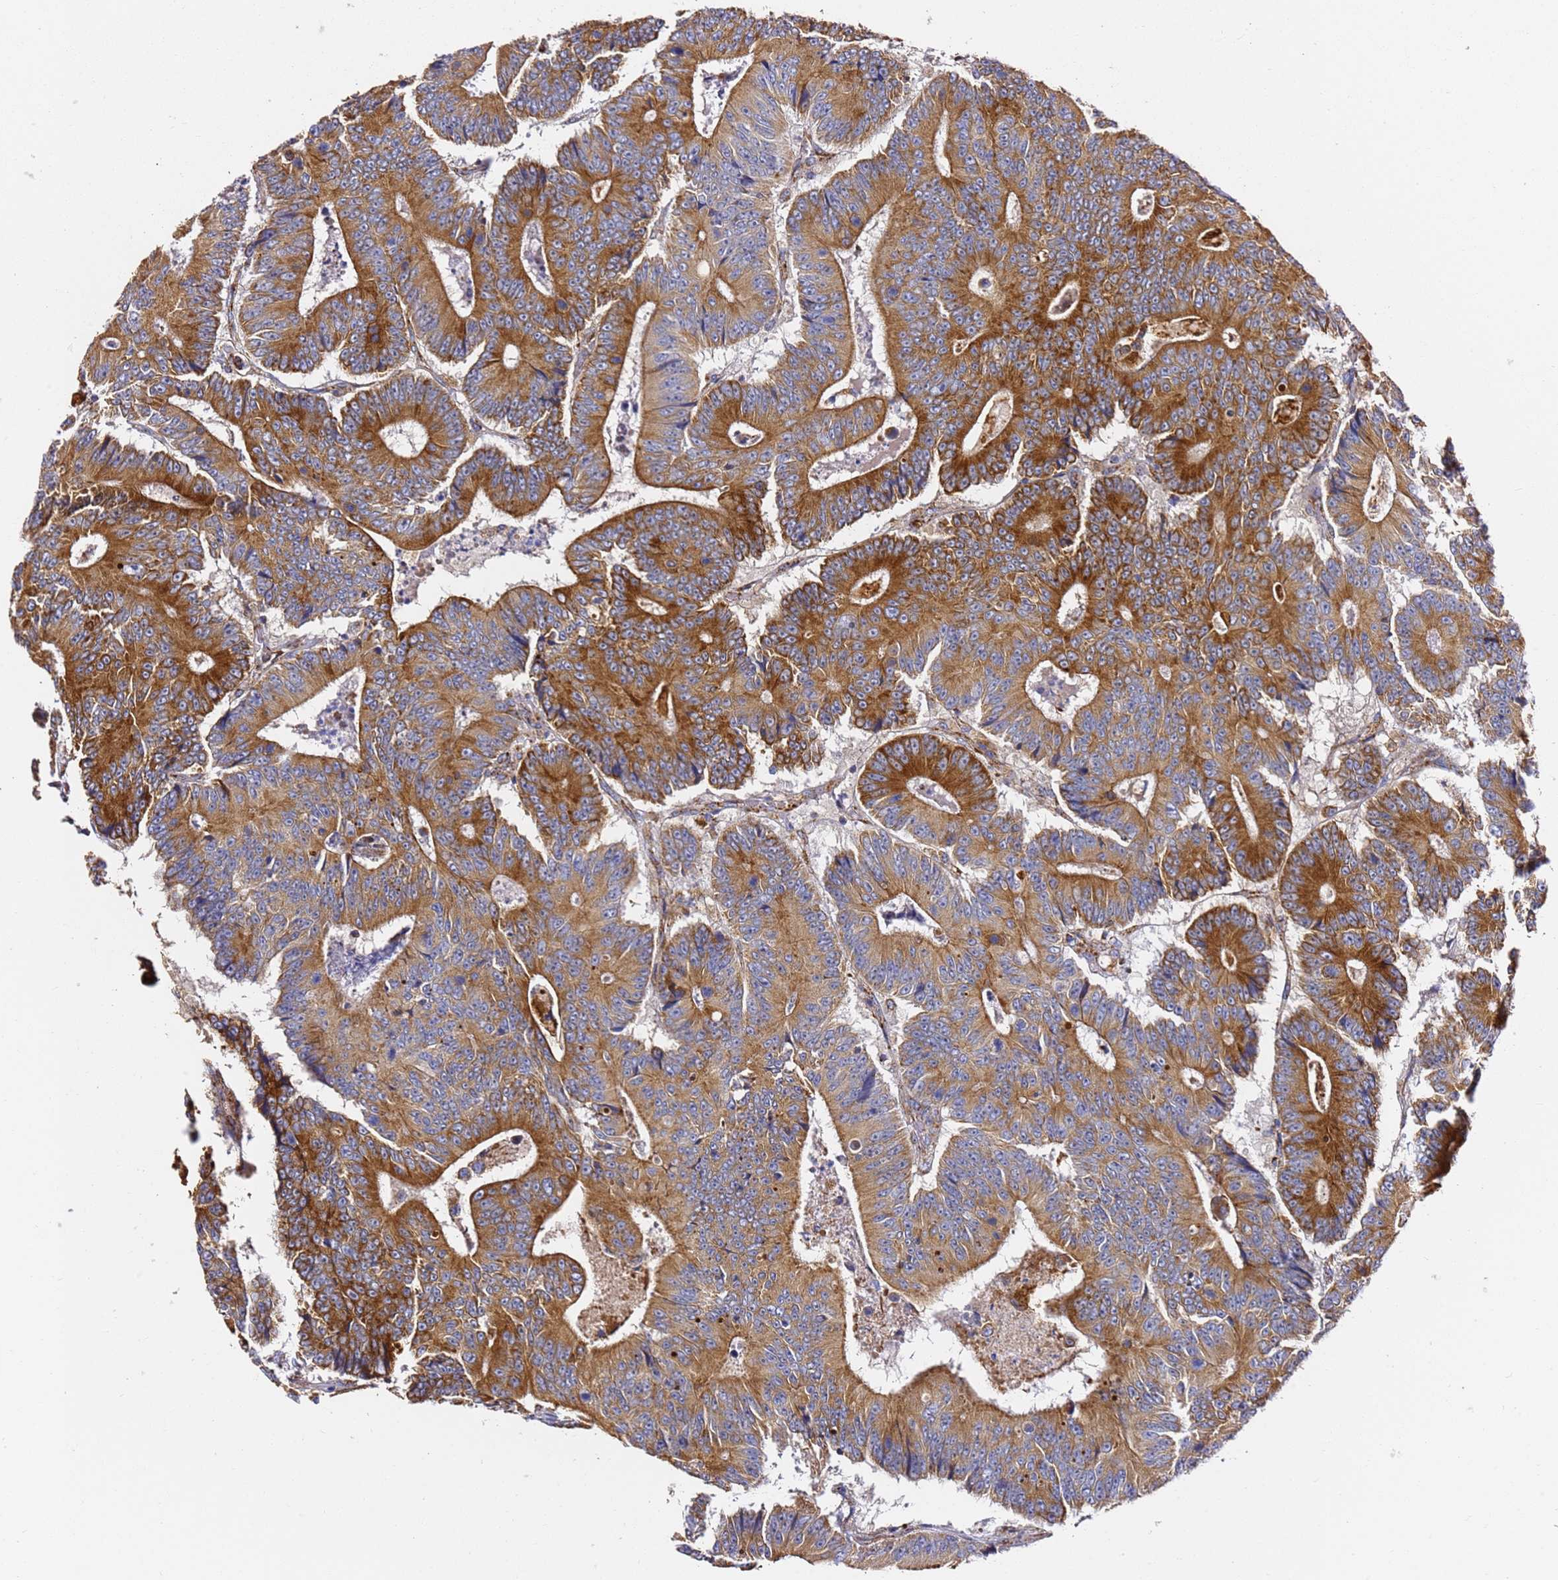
{"staining": {"intensity": "strong", "quantity": ">75%", "location": "cytoplasmic/membranous"}, "tissue": "colorectal cancer", "cell_type": "Tumor cells", "image_type": "cancer", "snomed": [{"axis": "morphology", "description": "Adenocarcinoma, NOS"}, {"axis": "topography", "description": "Colon"}], "caption": "Strong cytoplasmic/membranous expression is appreciated in about >75% of tumor cells in colorectal cancer (adenocarcinoma).", "gene": "NDUFA3", "patient": {"sex": "male", "age": 83}}